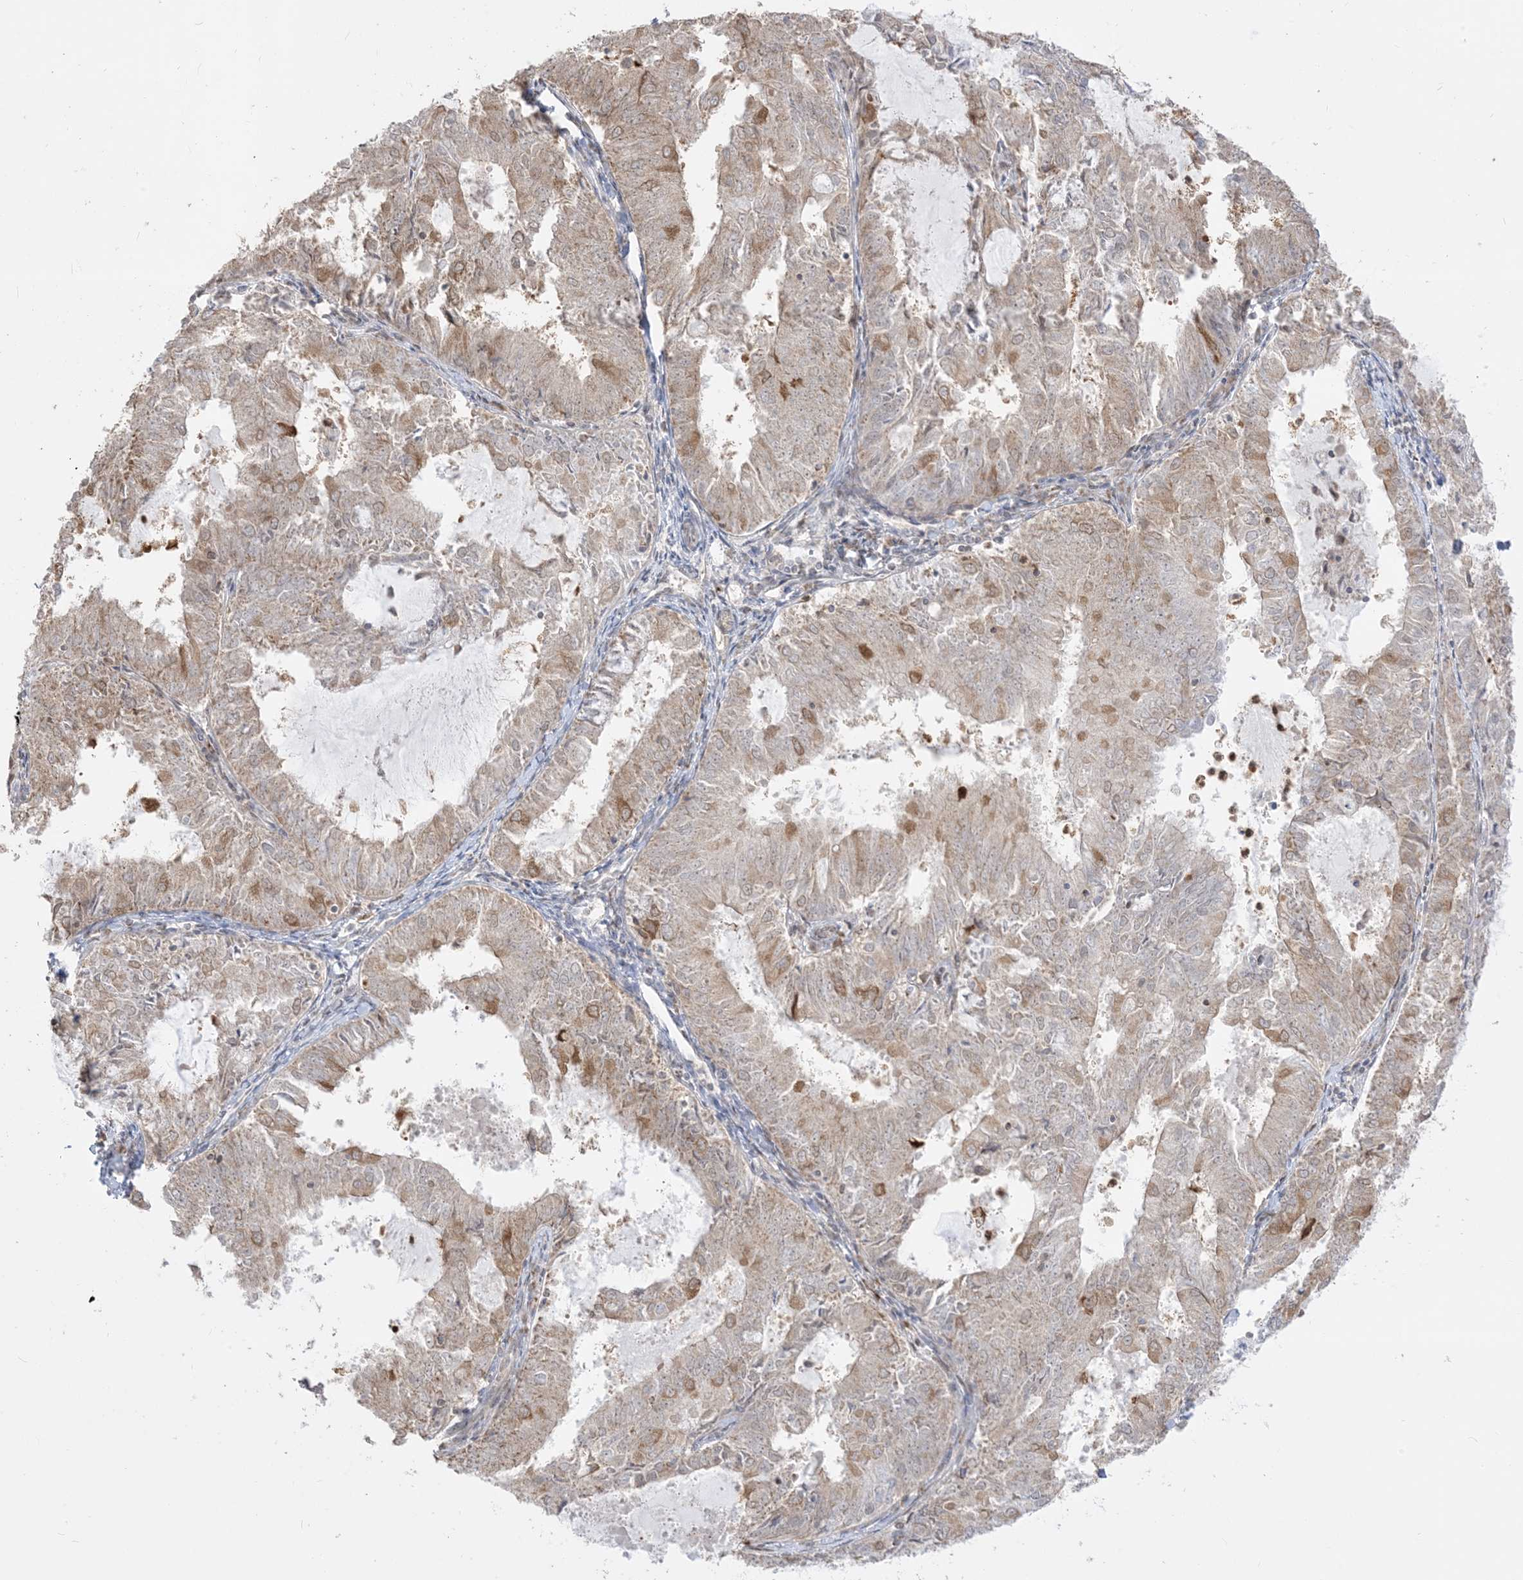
{"staining": {"intensity": "moderate", "quantity": "25%-75%", "location": "cytoplasmic/membranous"}, "tissue": "endometrial cancer", "cell_type": "Tumor cells", "image_type": "cancer", "snomed": [{"axis": "morphology", "description": "Adenocarcinoma, NOS"}, {"axis": "topography", "description": "Endometrium"}], "caption": "Protein analysis of adenocarcinoma (endometrial) tissue shows moderate cytoplasmic/membranous staining in approximately 25%-75% of tumor cells.", "gene": "KANSL3", "patient": {"sex": "female", "age": 57}}